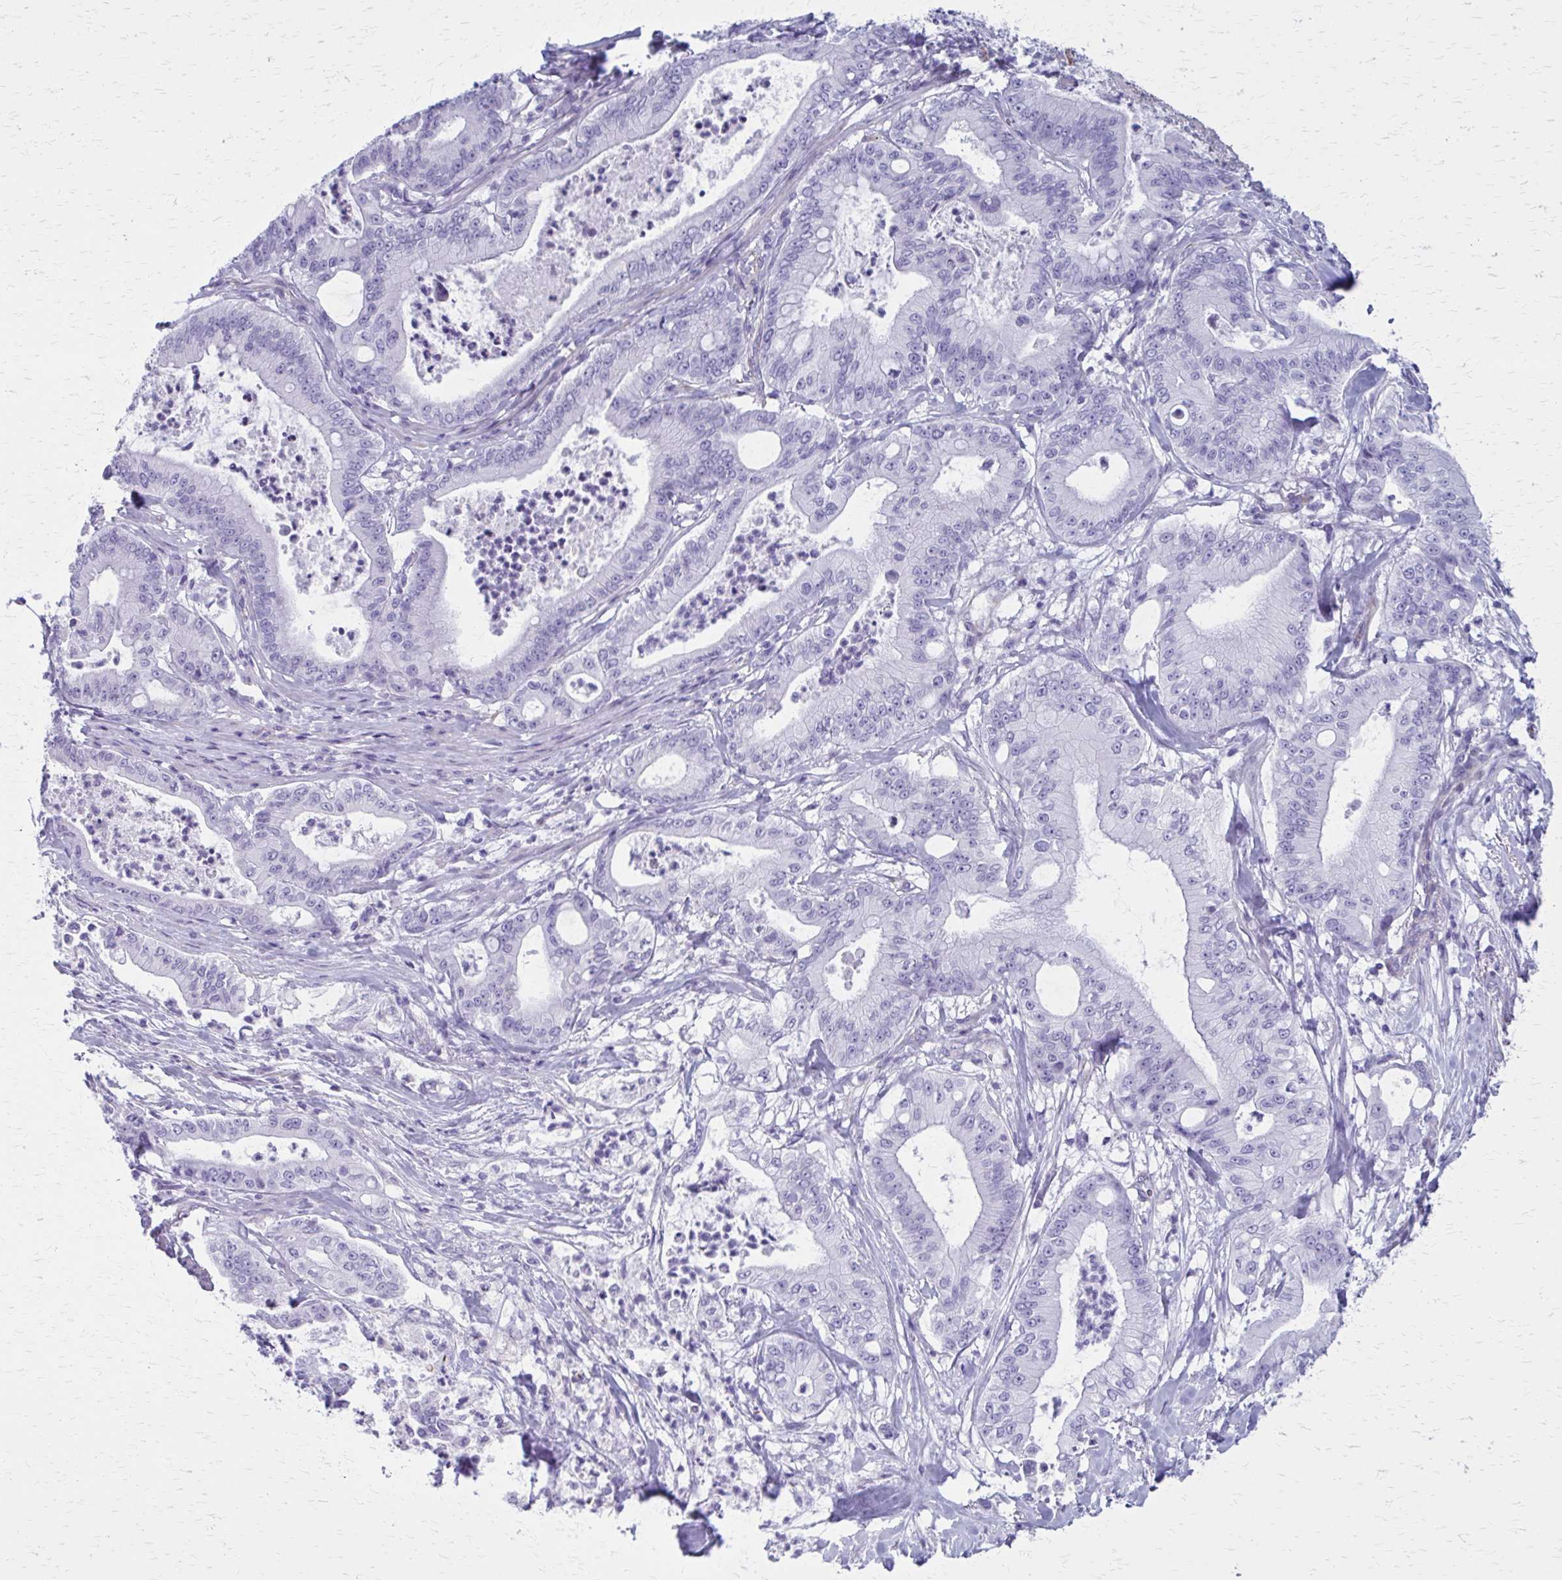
{"staining": {"intensity": "negative", "quantity": "none", "location": "none"}, "tissue": "pancreatic cancer", "cell_type": "Tumor cells", "image_type": "cancer", "snomed": [{"axis": "morphology", "description": "Adenocarcinoma, NOS"}, {"axis": "topography", "description": "Pancreas"}], "caption": "Tumor cells show no significant expression in adenocarcinoma (pancreatic). (DAB immunohistochemistry (IHC), high magnification).", "gene": "GFAP", "patient": {"sex": "male", "age": 71}}